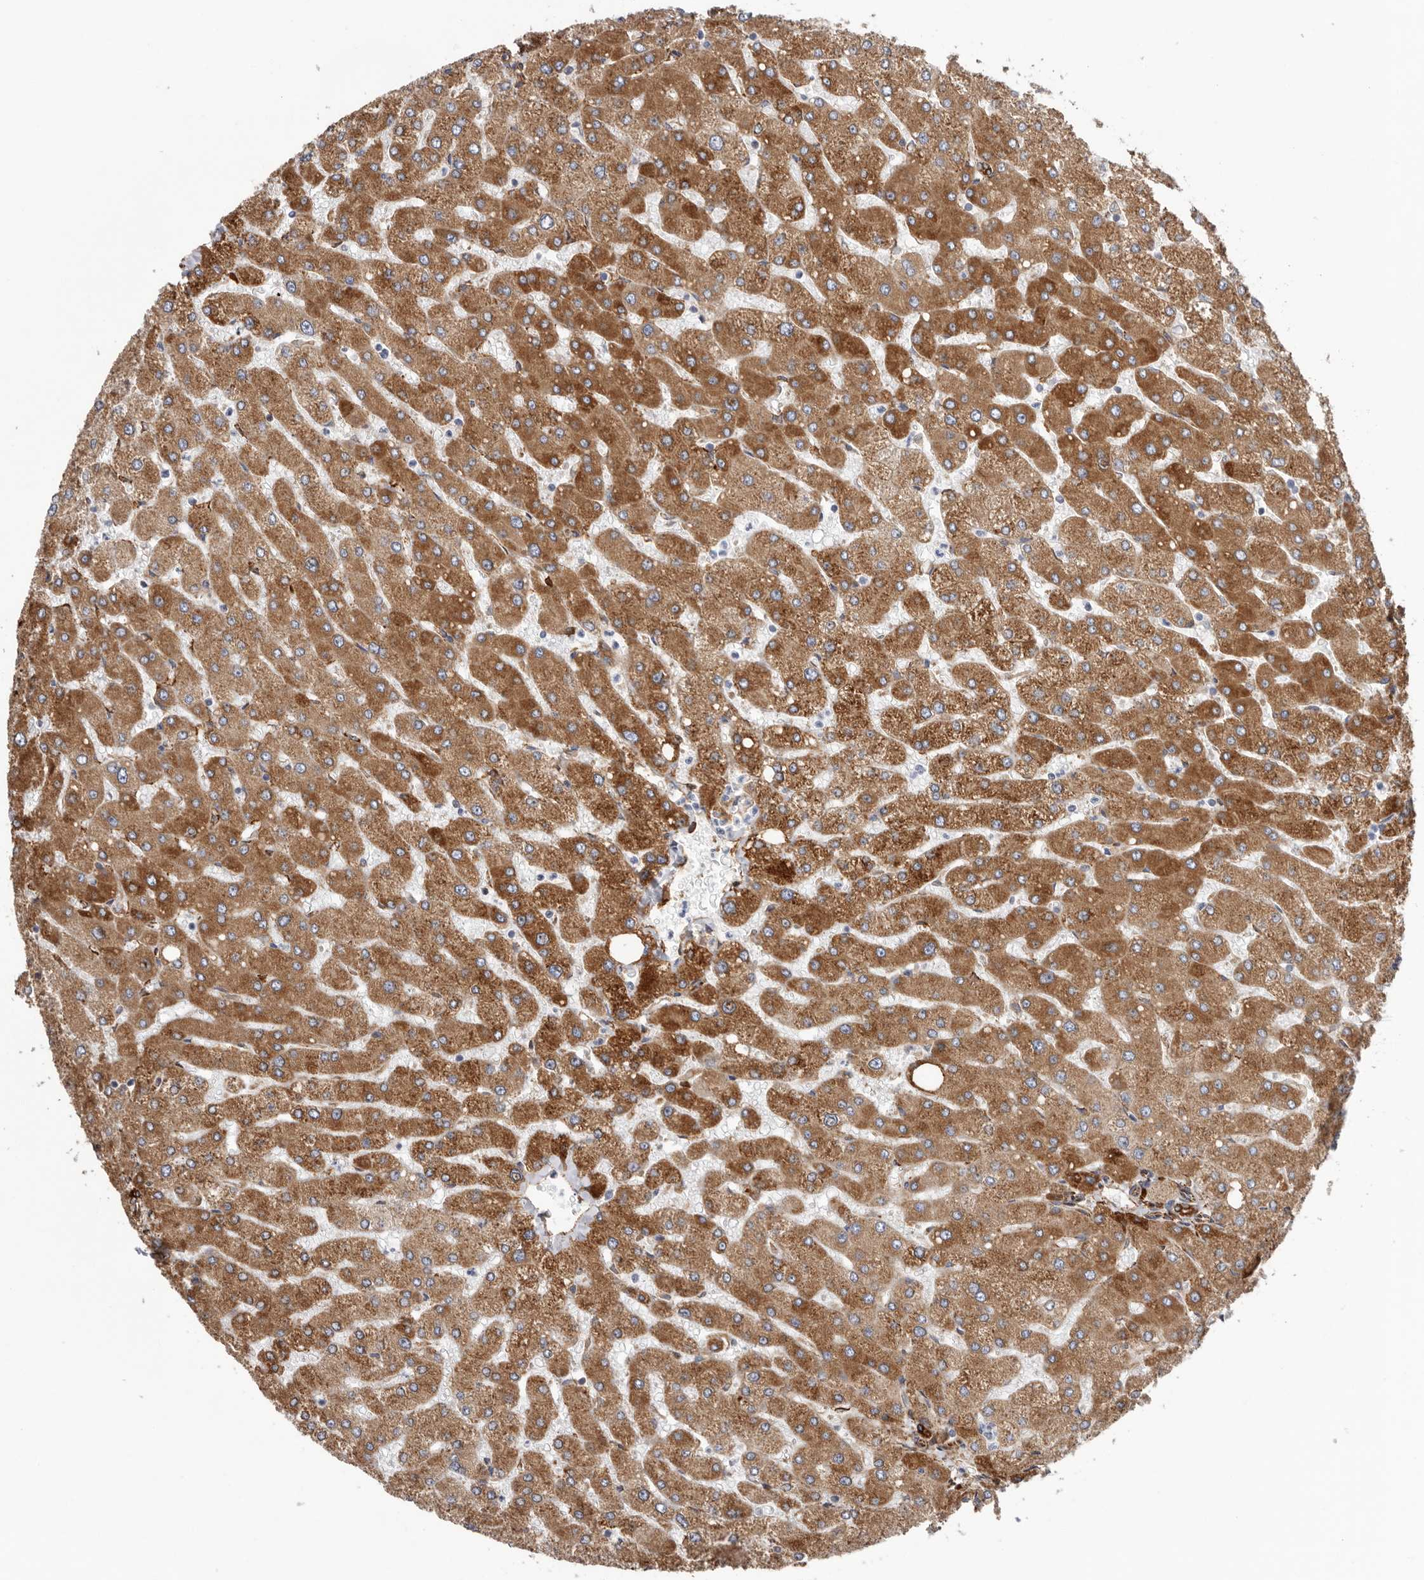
{"staining": {"intensity": "strong", "quantity": ">75%", "location": "cytoplasmic/membranous"}, "tissue": "liver", "cell_type": "Cholangiocytes", "image_type": "normal", "snomed": [{"axis": "morphology", "description": "Normal tissue, NOS"}, {"axis": "topography", "description": "Liver"}], "caption": "An immunohistochemistry (IHC) histopathology image of benign tissue is shown. Protein staining in brown labels strong cytoplasmic/membranous positivity in liver within cholangiocytes. The staining was performed using DAB (3,3'-diaminobenzidine) to visualize the protein expression in brown, while the nuclei were stained in blue with hematoxylin (Magnification: 20x).", "gene": "SEMA3E", "patient": {"sex": "male", "age": 55}}